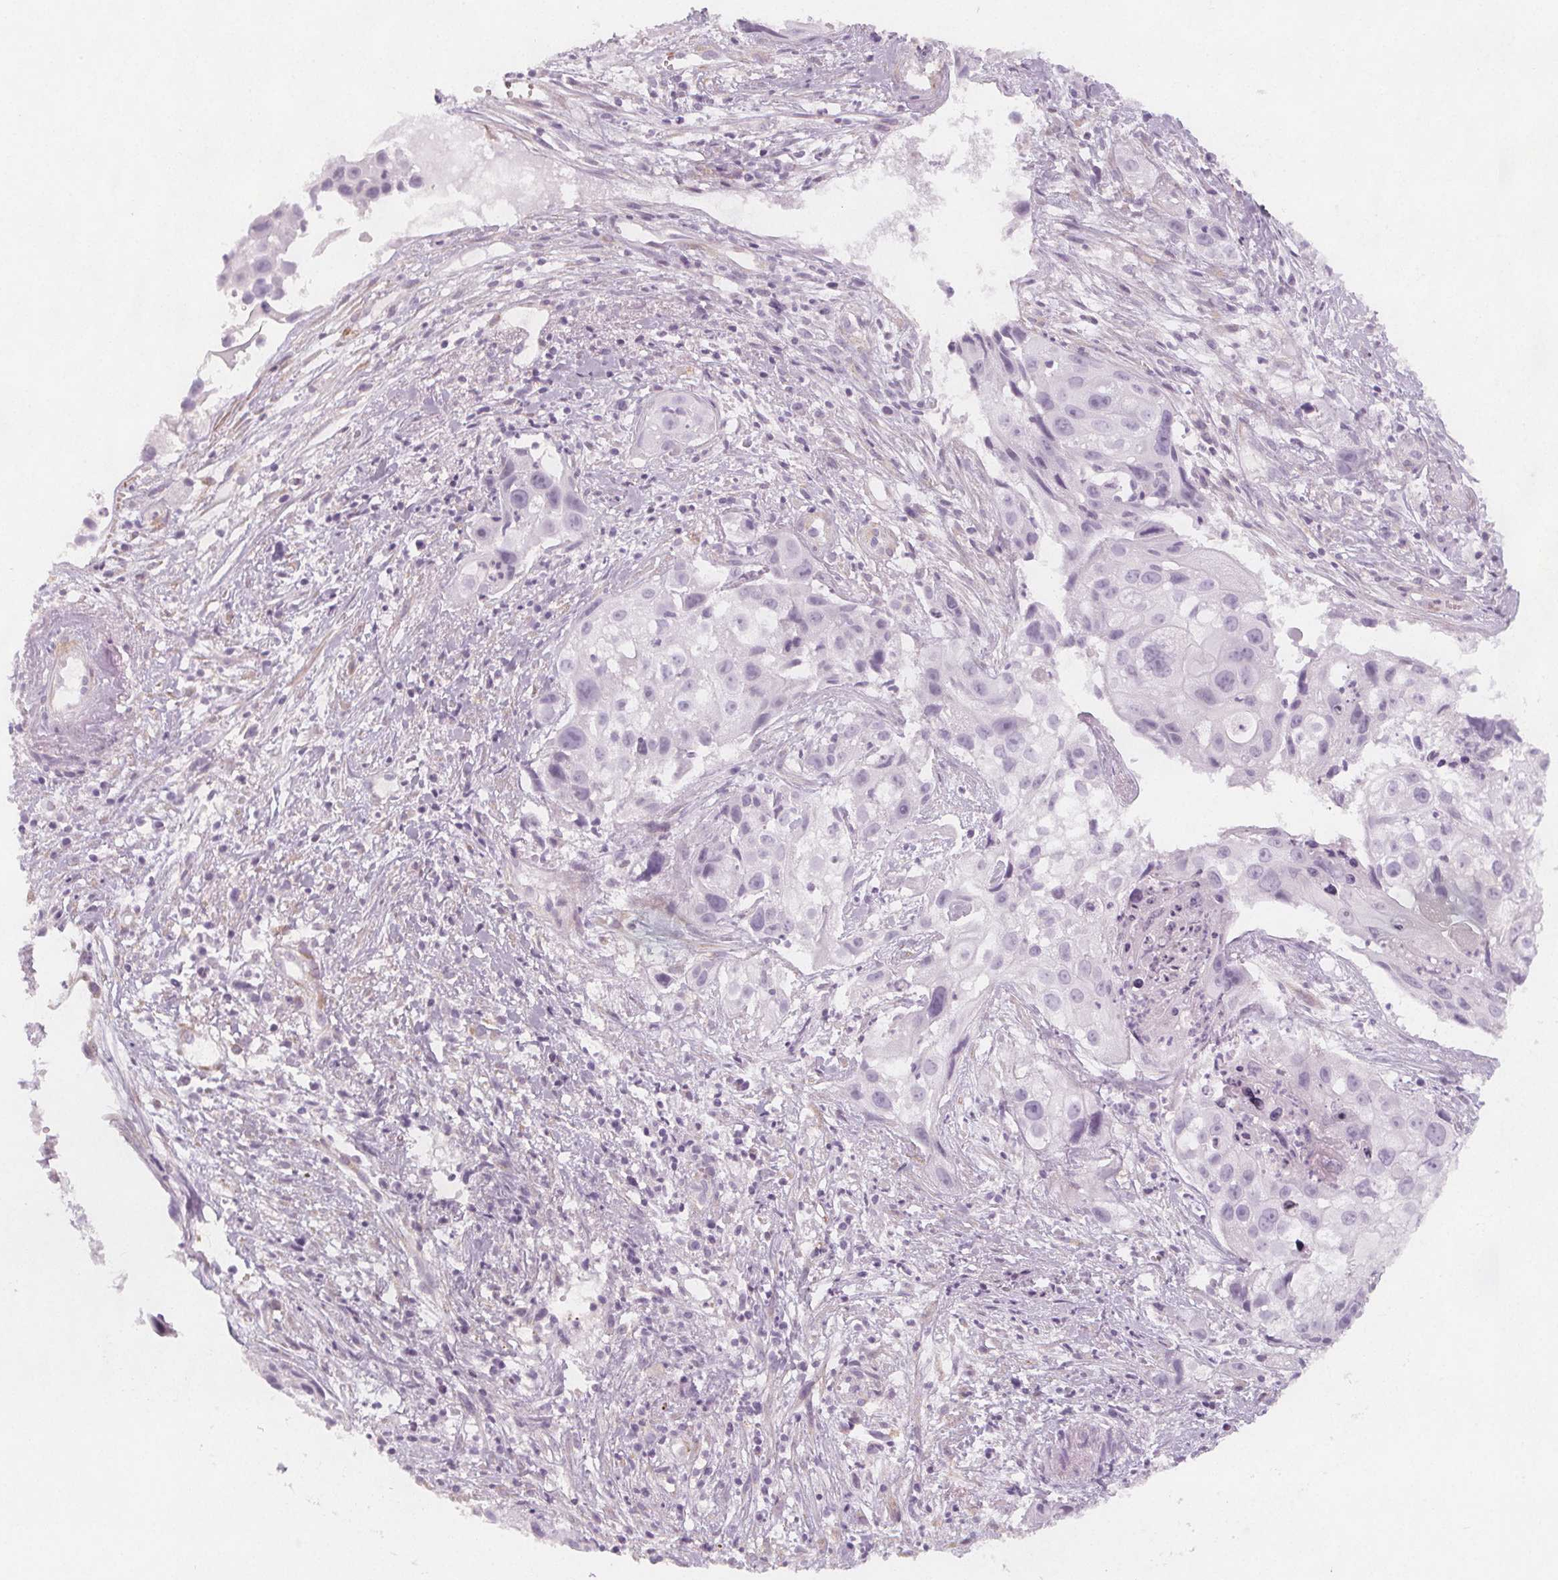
{"staining": {"intensity": "negative", "quantity": "none", "location": "none"}, "tissue": "cervical cancer", "cell_type": "Tumor cells", "image_type": "cancer", "snomed": [{"axis": "morphology", "description": "Squamous cell carcinoma, NOS"}, {"axis": "topography", "description": "Cervix"}], "caption": "Cervical cancer (squamous cell carcinoma) stained for a protein using immunohistochemistry exhibits no staining tumor cells.", "gene": "MAP1A", "patient": {"sex": "female", "age": 53}}